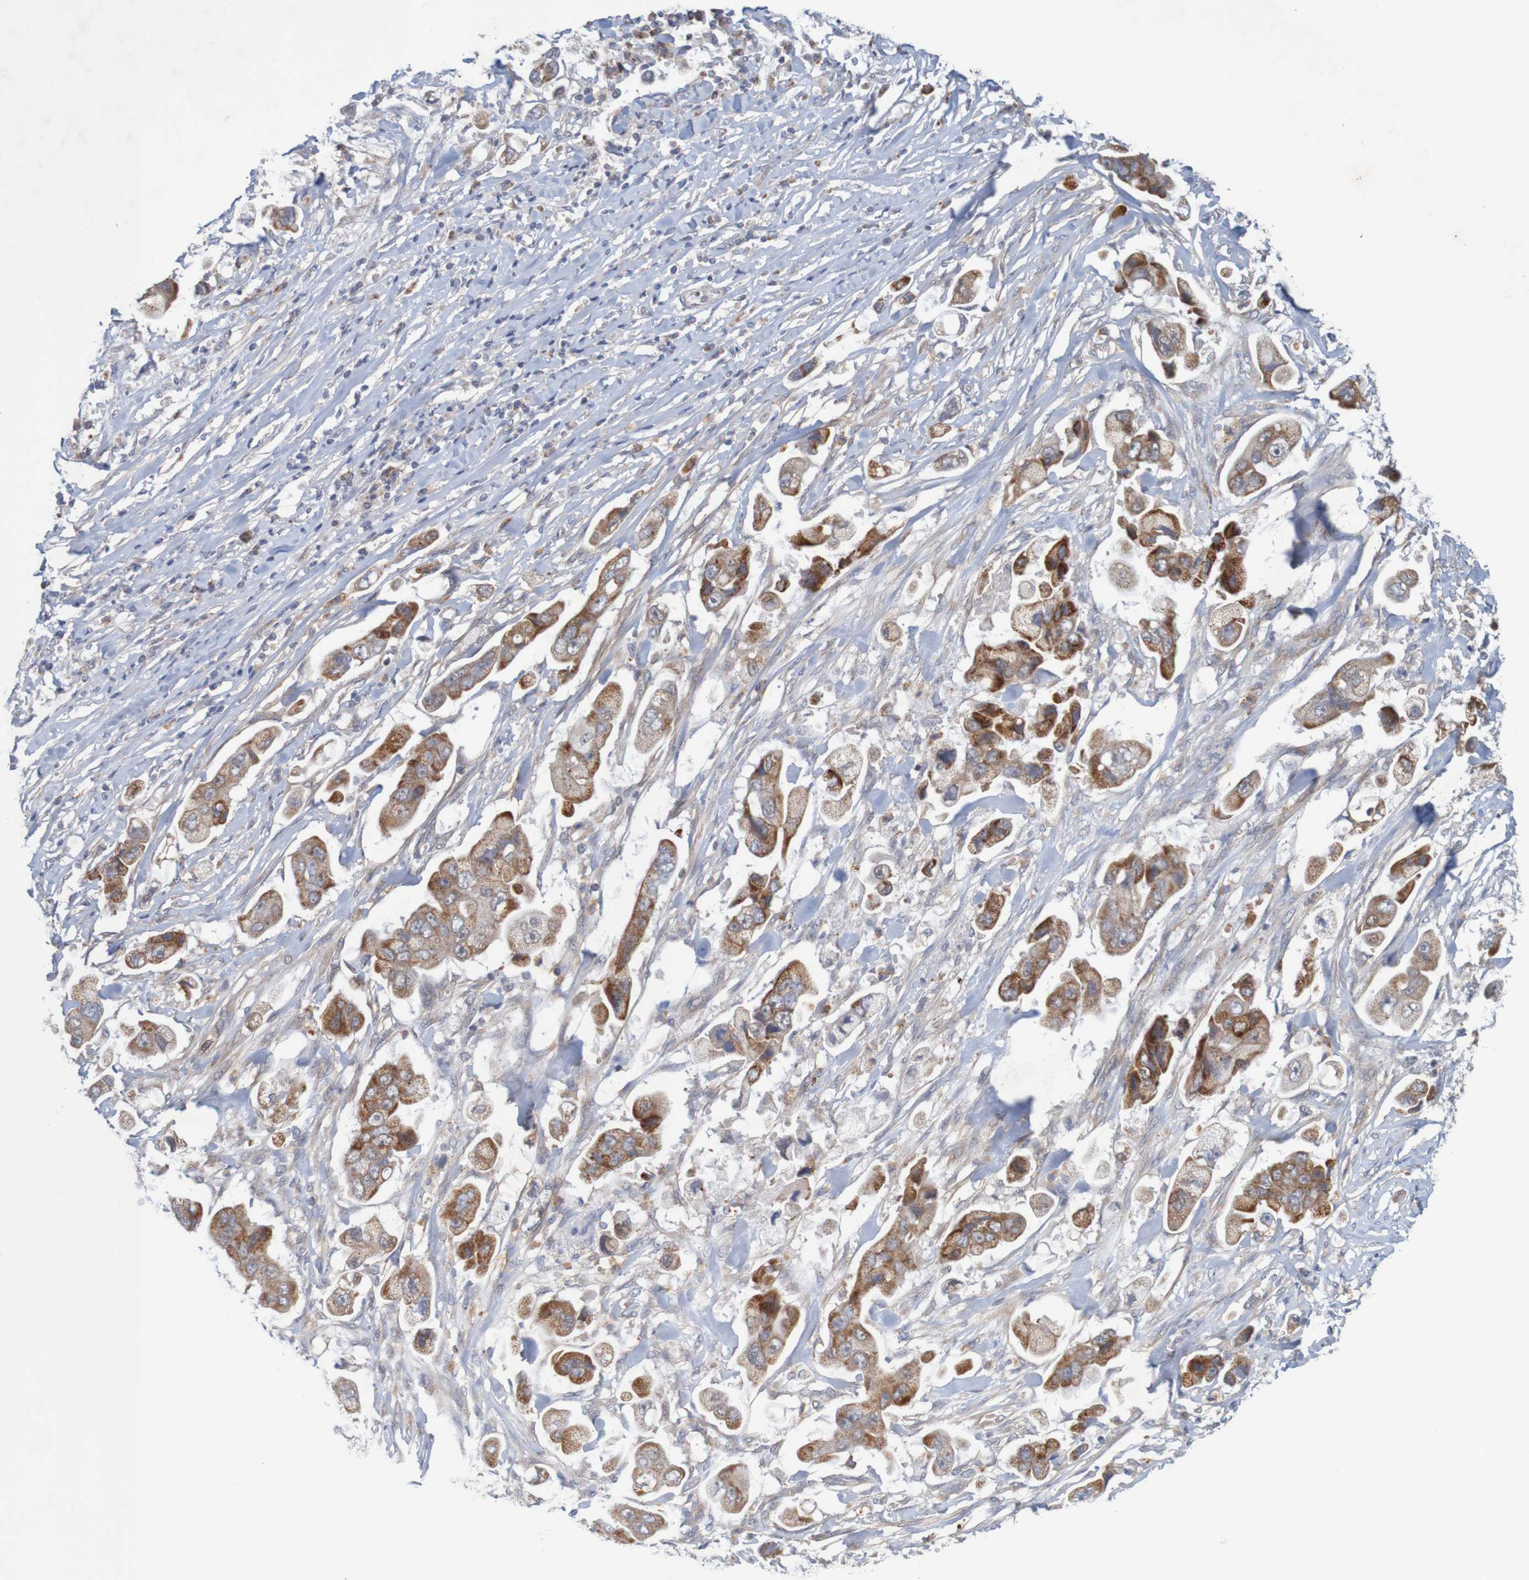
{"staining": {"intensity": "strong", "quantity": ">75%", "location": "cytoplasmic/membranous"}, "tissue": "stomach cancer", "cell_type": "Tumor cells", "image_type": "cancer", "snomed": [{"axis": "morphology", "description": "Adenocarcinoma, NOS"}, {"axis": "topography", "description": "Stomach"}], "caption": "This photomicrograph demonstrates adenocarcinoma (stomach) stained with immunohistochemistry (IHC) to label a protein in brown. The cytoplasmic/membranous of tumor cells show strong positivity for the protein. Nuclei are counter-stained blue.", "gene": "NAV2", "patient": {"sex": "male", "age": 62}}